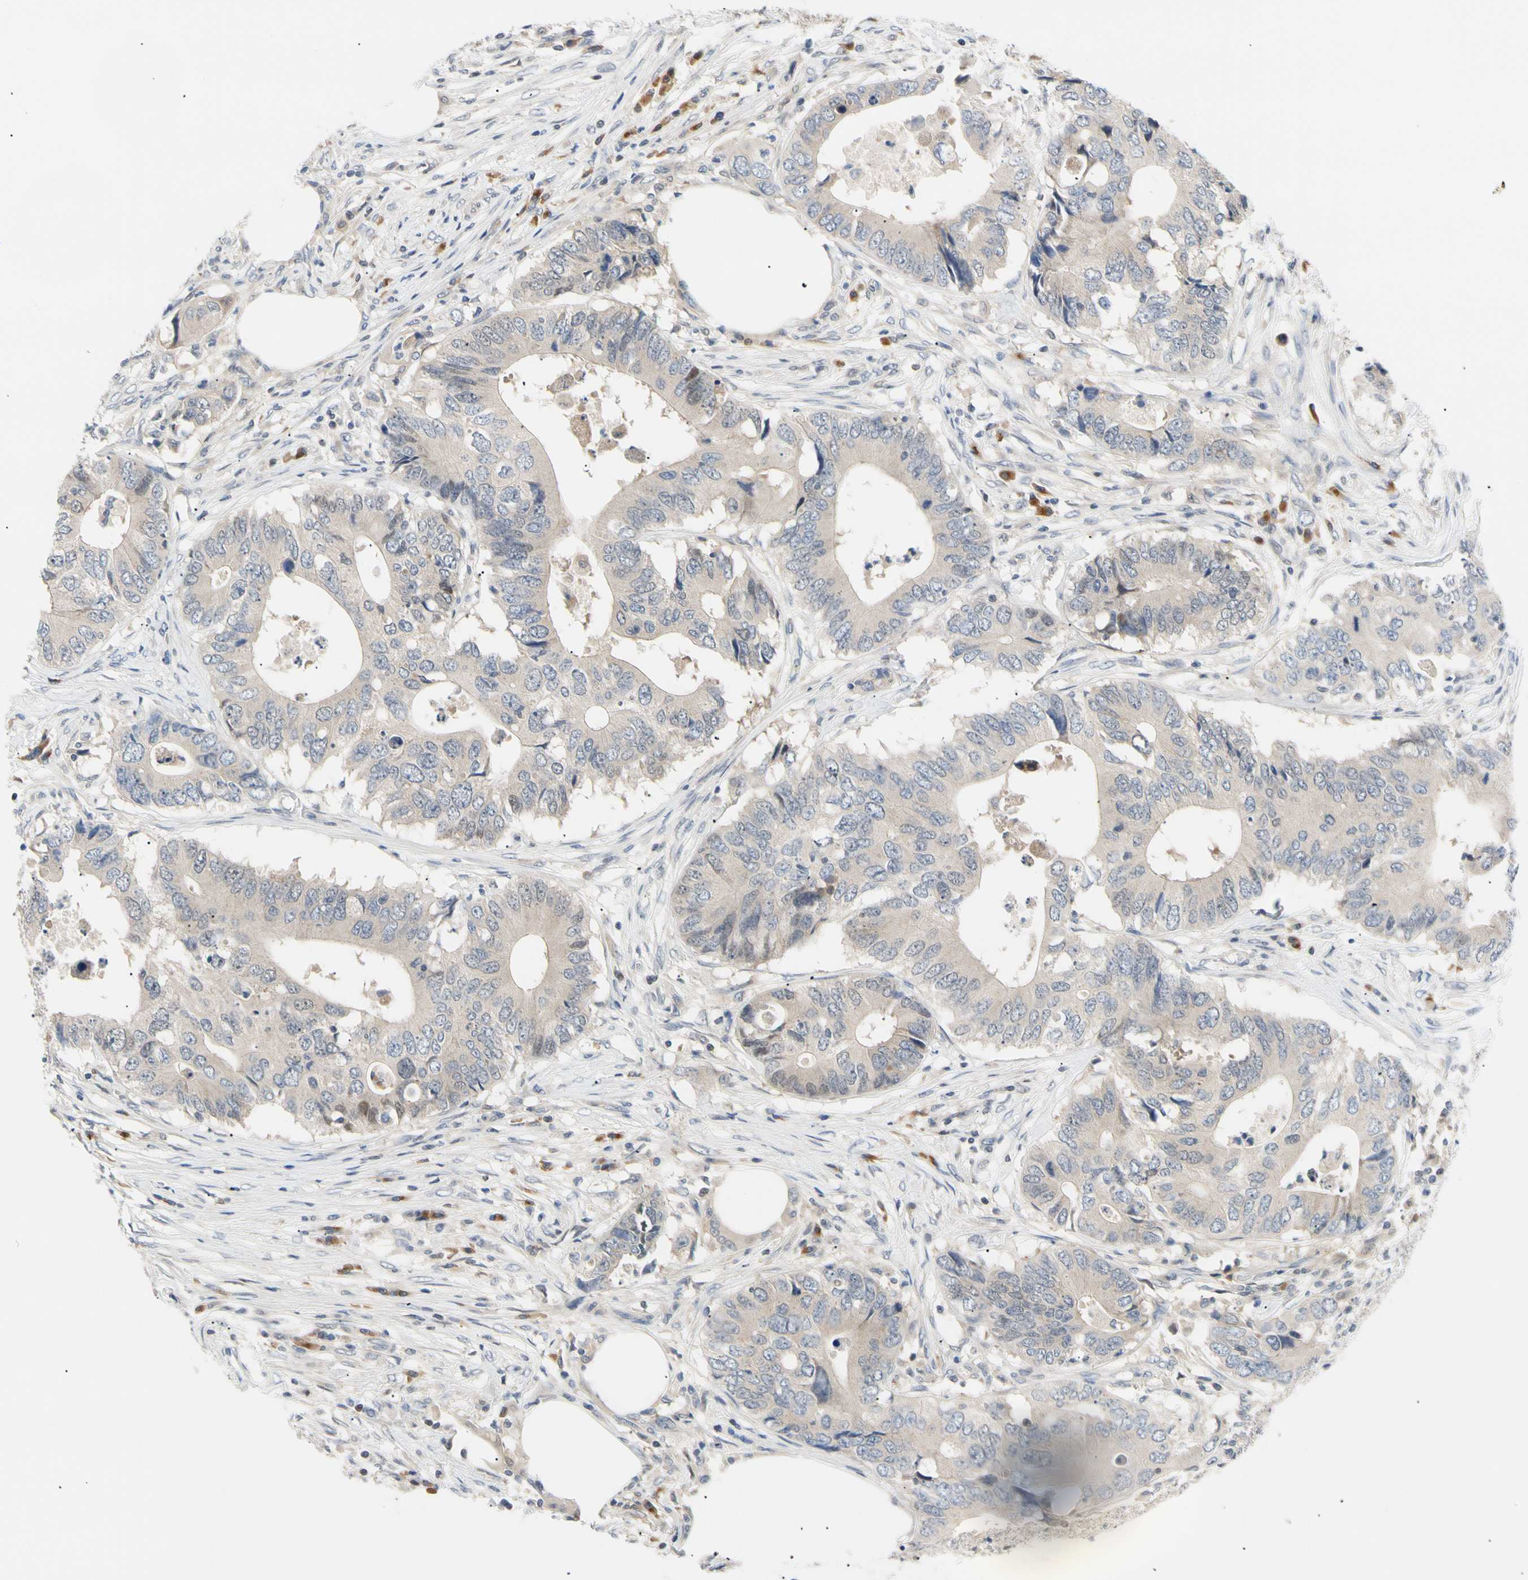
{"staining": {"intensity": "weak", "quantity": "25%-75%", "location": "cytoplasmic/membranous"}, "tissue": "colorectal cancer", "cell_type": "Tumor cells", "image_type": "cancer", "snomed": [{"axis": "morphology", "description": "Adenocarcinoma, NOS"}, {"axis": "topography", "description": "Colon"}], "caption": "This micrograph displays immunohistochemistry staining of adenocarcinoma (colorectal), with low weak cytoplasmic/membranous positivity in approximately 25%-75% of tumor cells.", "gene": "SEC23B", "patient": {"sex": "male", "age": 71}}